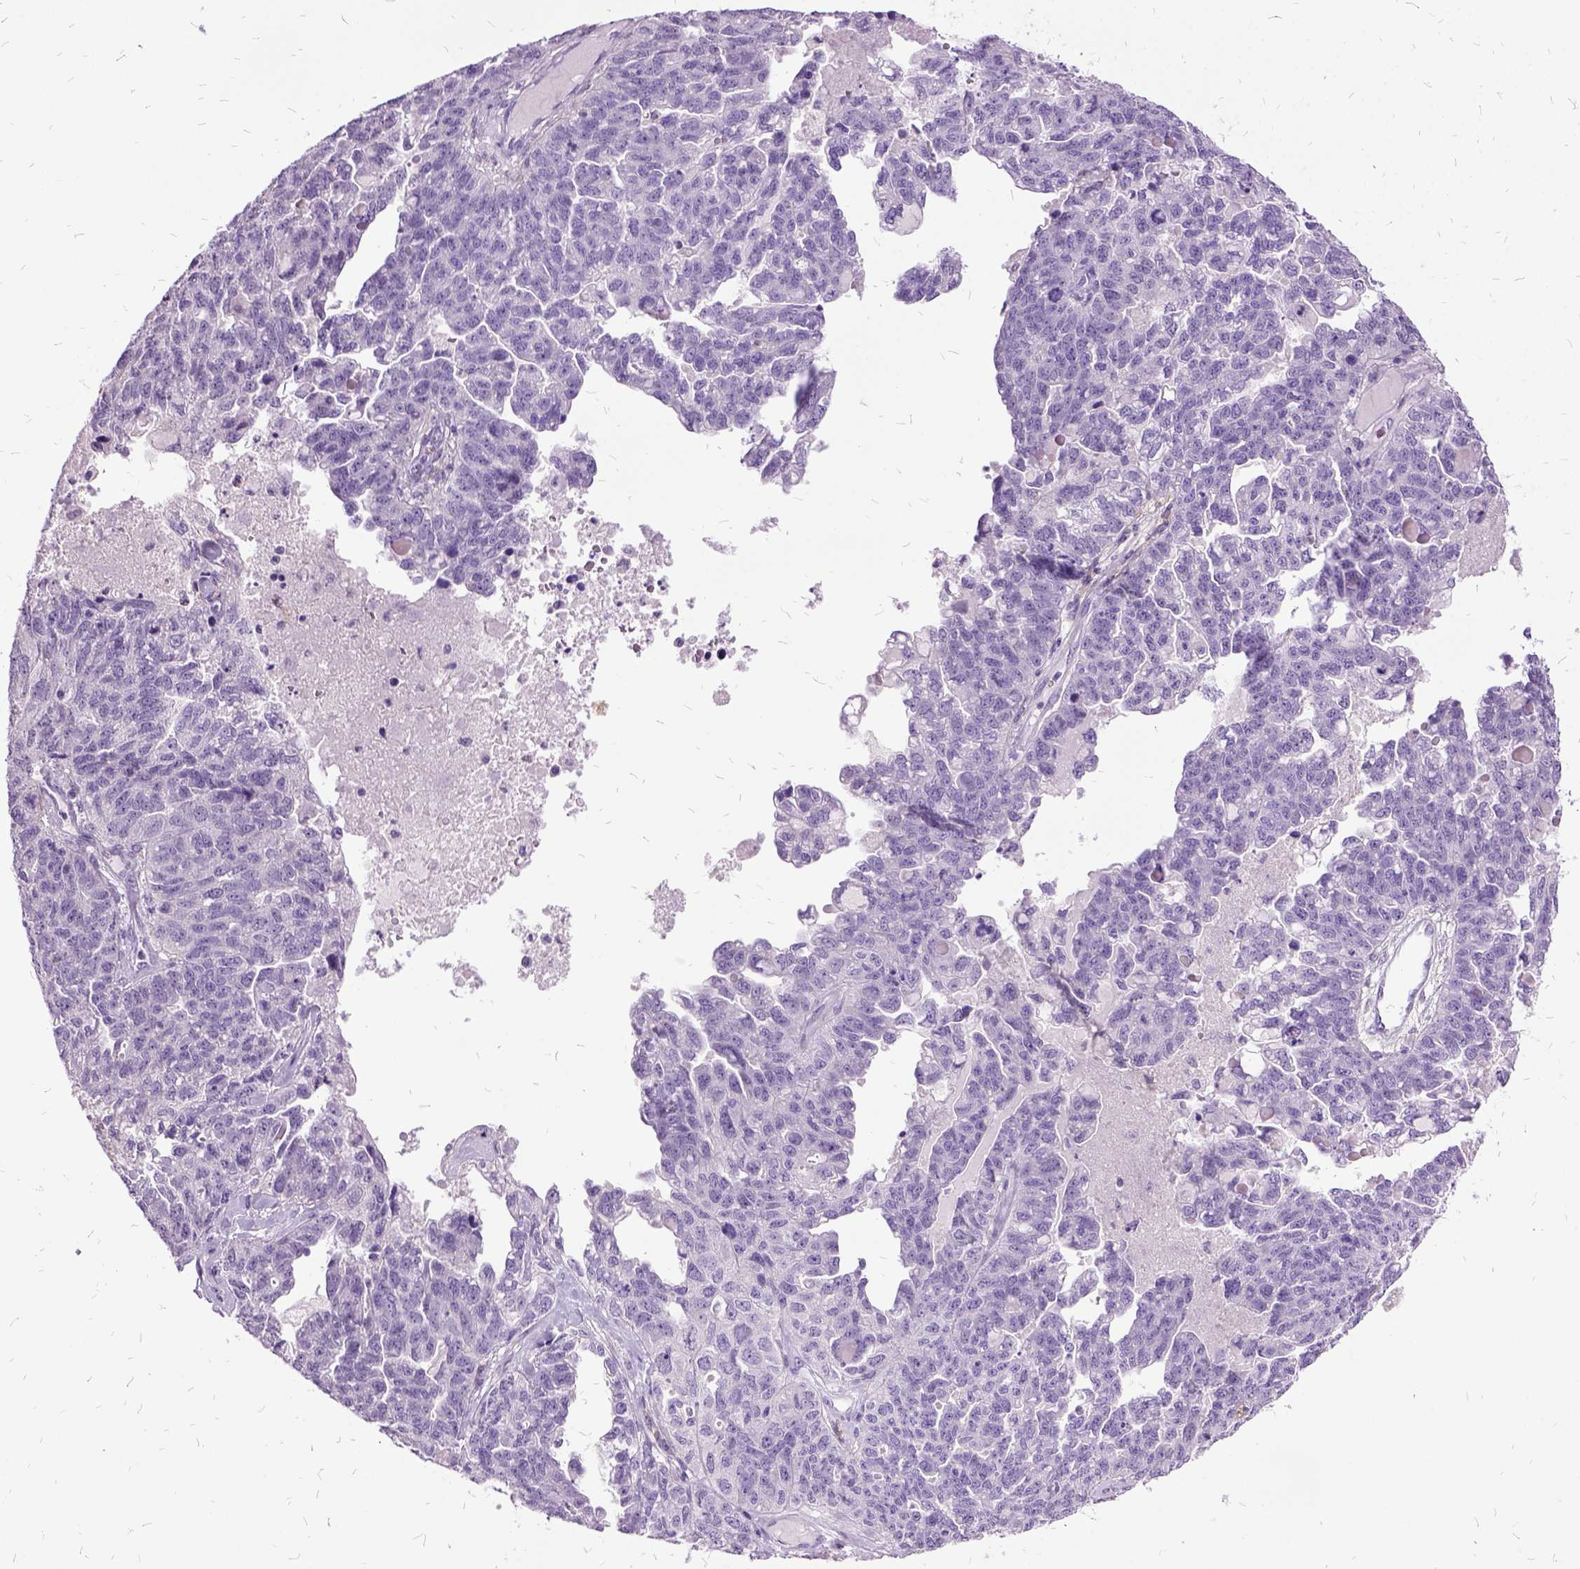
{"staining": {"intensity": "negative", "quantity": "none", "location": "none"}, "tissue": "ovarian cancer", "cell_type": "Tumor cells", "image_type": "cancer", "snomed": [{"axis": "morphology", "description": "Cystadenocarcinoma, serous, NOS"}, {"axis": "topography", "description": "Ovary"}], "caption": "Image shows no protein expression in tumor cells of serous cystadenocarcinoma (ovarian) tissue. (Stains: DAB immunohistochemistry (IHC) with hematoxylin counter stain, Microscopy: brightfield microscopy at high magnification).", "gene": "MME", "patient": {"sex": "female", "age": 71}}